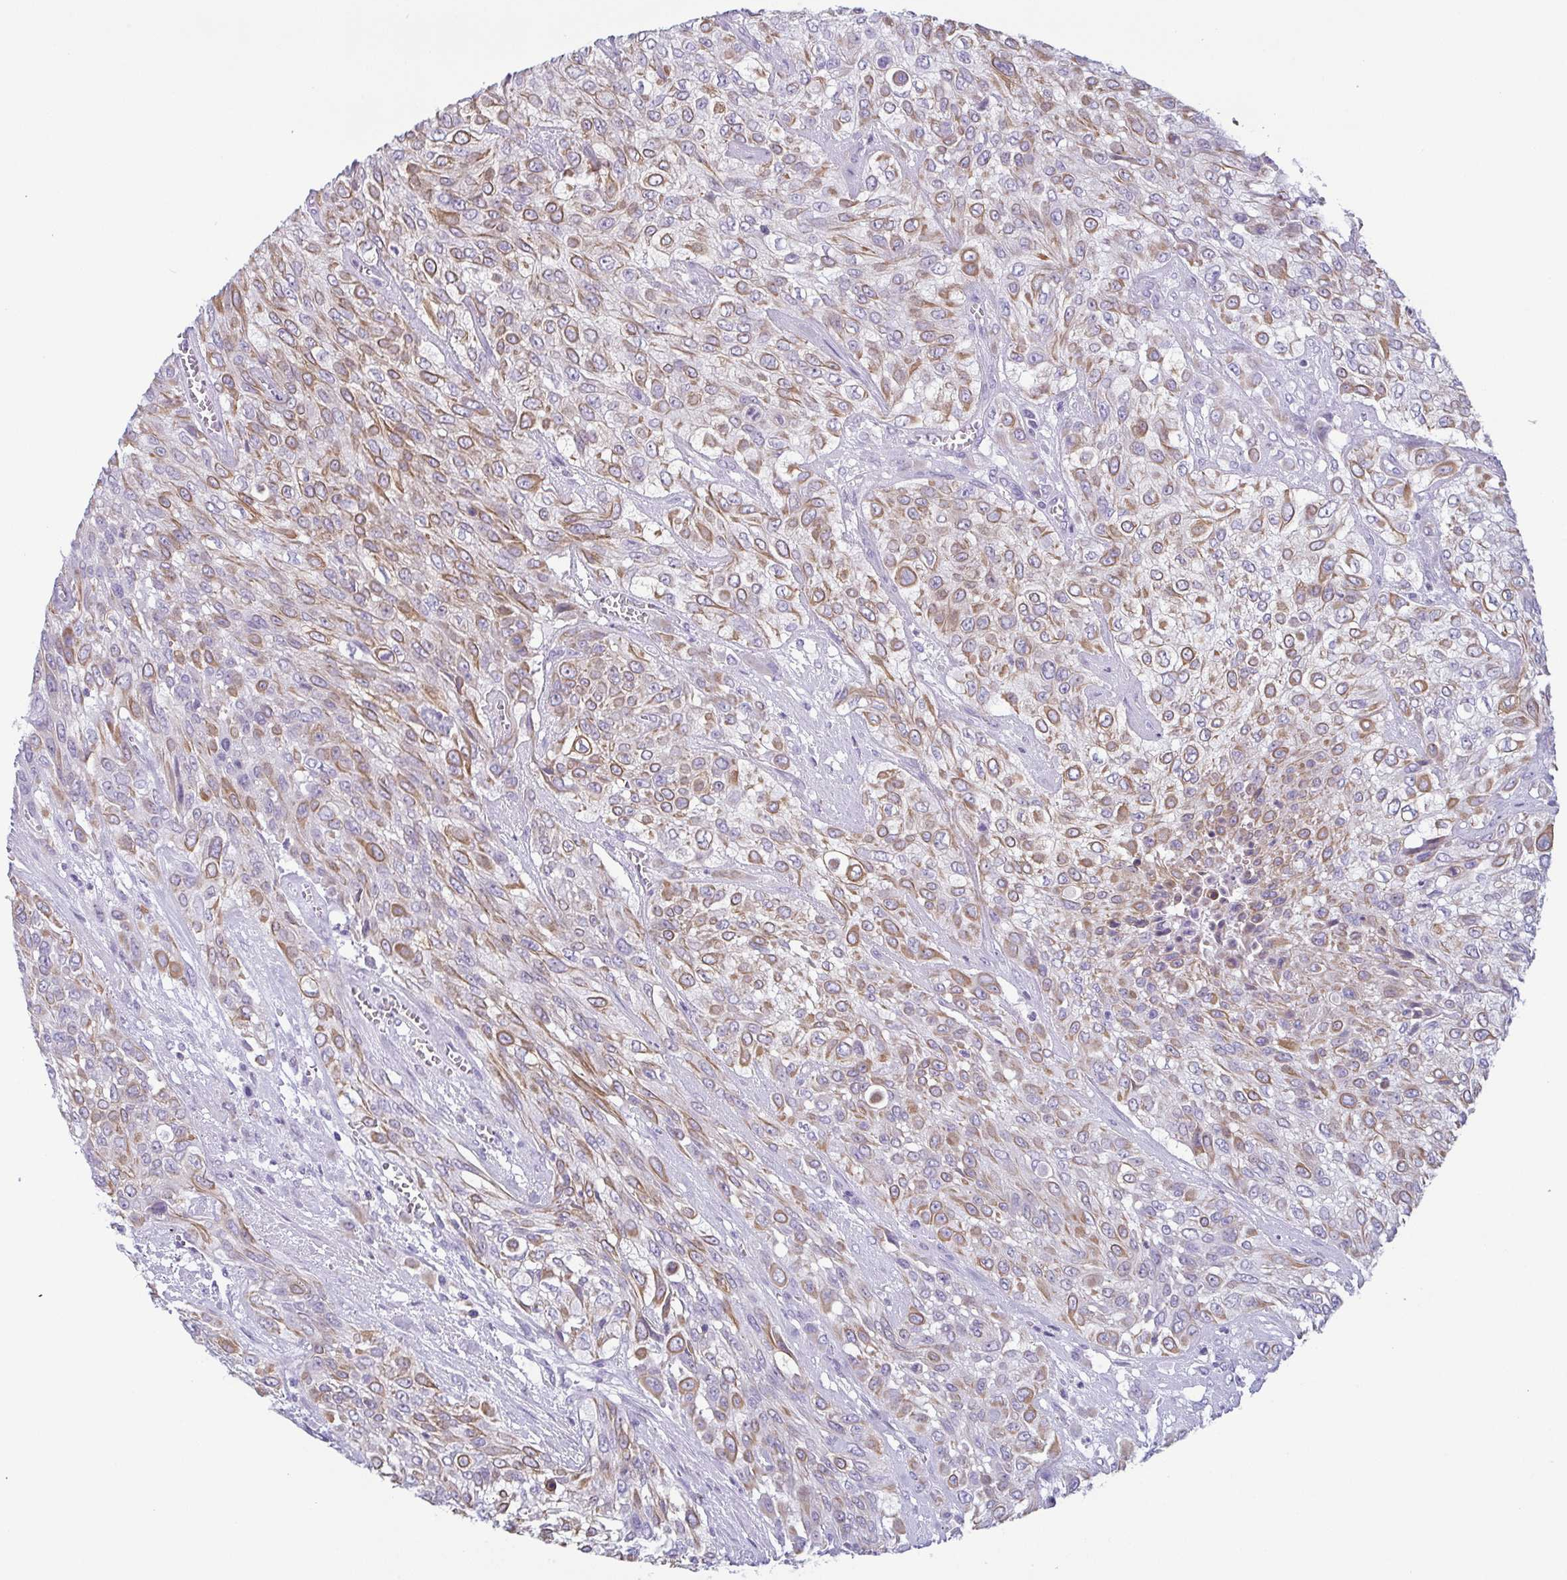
{"staining": {"intensity": "moderate", "quantity": ">75%", "location": "cytoplasmic/membranous"}, "tissue": "urothelial cancer", "cell_type": "Tumor cells", "image_type": "cancer", "snomed": [{"axis": "morphology", "description": "Urothelial carcinoma, High grade"}, {"axis": "topography", "description": "Urinary bladder"}], "caption": "A high-resolution micrograph shows immunohistochemistry staining of urothelial carcinoma (high-grade), which shows moderate cytoplasmic/membranous staining in approximately >75% of tumor cells.", "gene": "KRT78", "patient": {"sex": "male", "age": 57}}